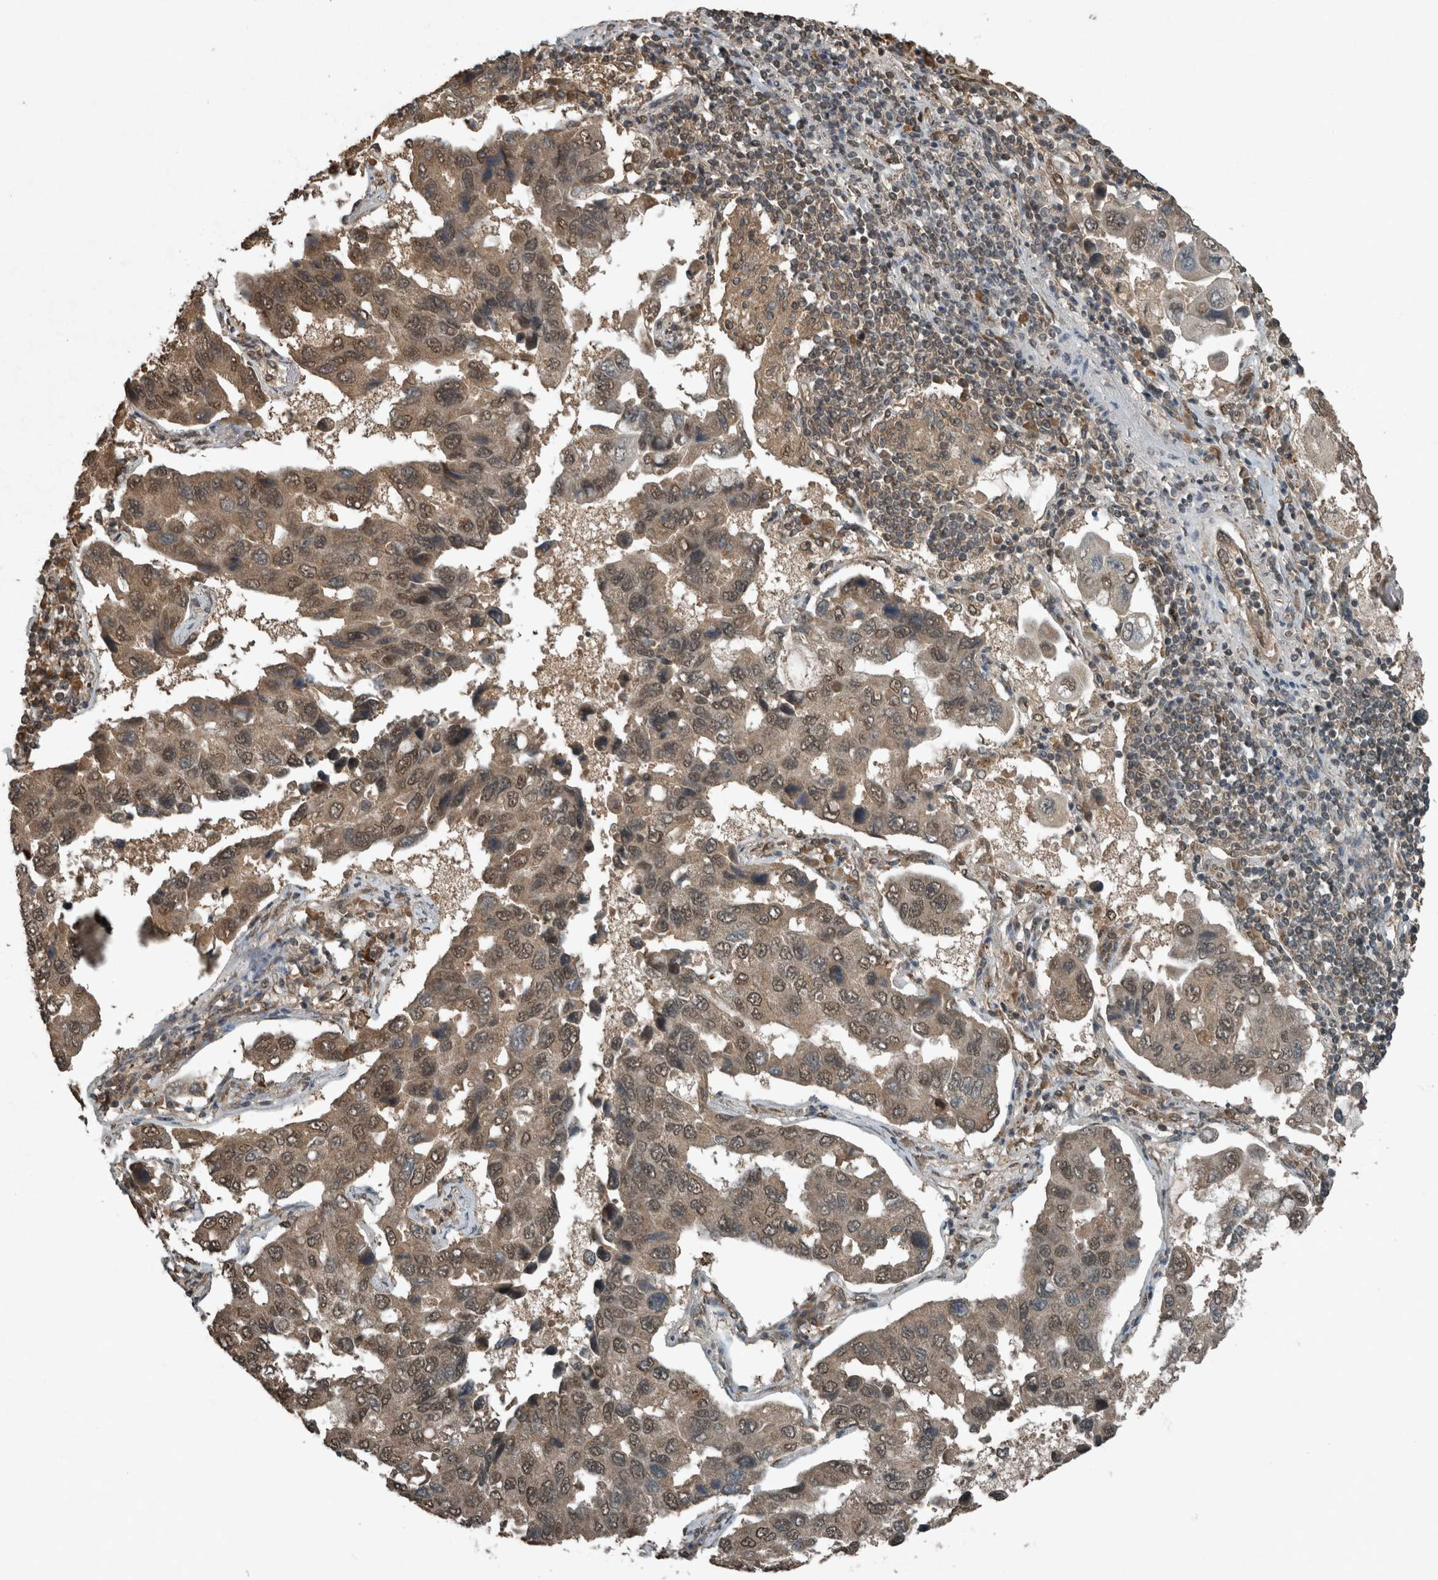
{"staining": {"intensity": "moderate", "quantity": "25%-75%", "location": "cytoplasmic/membranous,nuclear"}, "tissue": "lung cancer", "cell_type": "Tumor cells", "image_type": "cancer", "snomed": [{"axis": "morphology", "description": "Adenocarcinoma, NOS"}, {"axis": "topography", "description": "Lung"}], "caption": "A micrograph showing moderate cytoplasmic/membranous and nuclear positivity in approximately 25%-75% of tumor cells in lung adenocarcinoma, as visualized by brown immunohistochemical staining.", "gene": "ARHGEF12", "patient": {"sex": "male", "age": 64}}